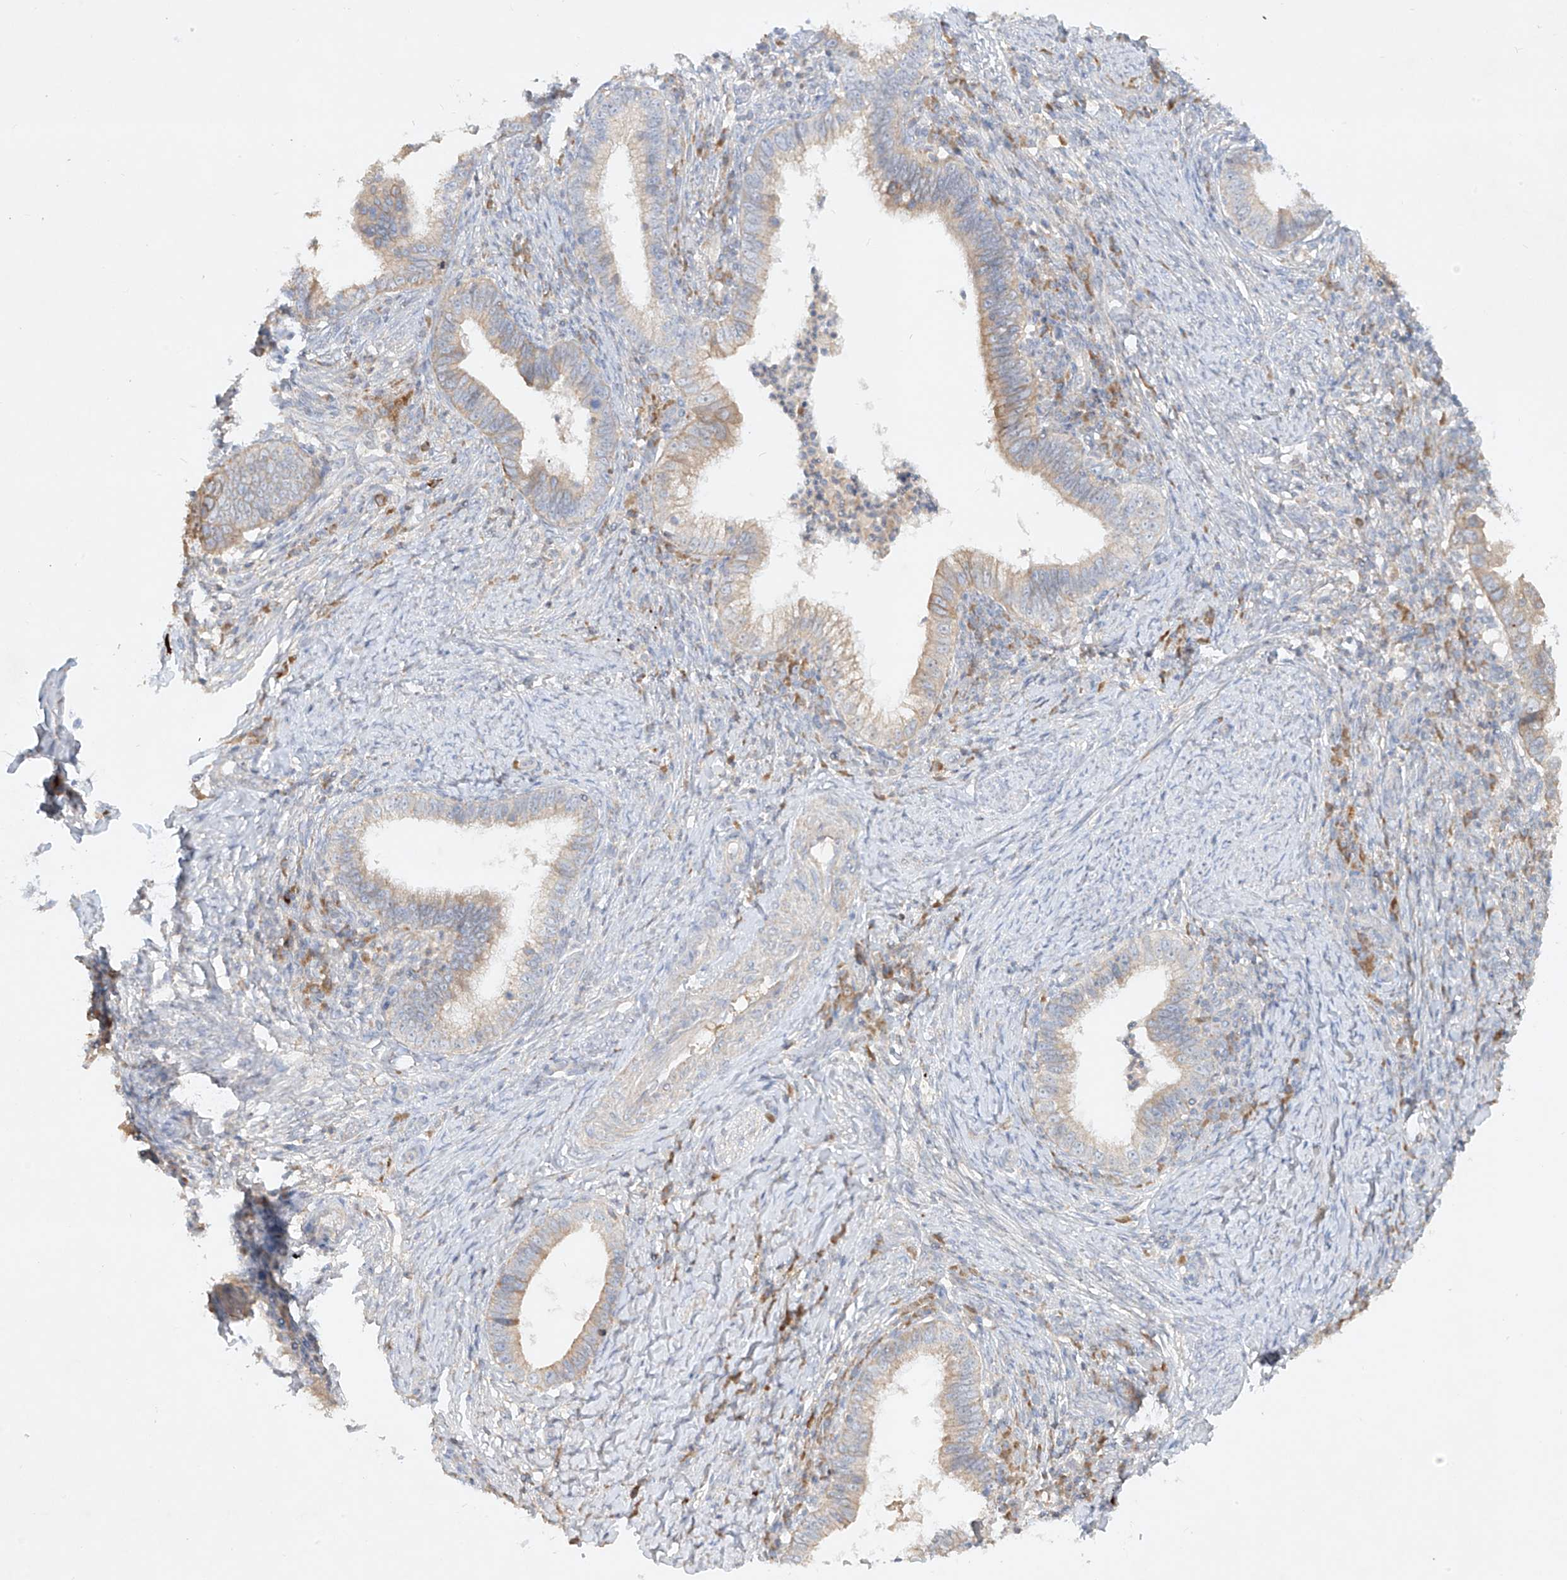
{"staining": {"intensity": "weak", "quantity": "<25%", "location": "cytoplasmic/membranous"}, "tissue": "cervical cancer", "cell_type": "Tumor cells", "image_type": "cancer", "snomed": [{"axis": "morphology", "description": "Adenocarcinoma, NOS"}, {"axis": "topography", "description": "Cervix"}], "caption": "An immunohistochemistry photomicrograph of adenocarcinoma (cervical) is shown. There is no staining in tumor cells of adenocarcinoma (cervical).", "gene": "KPNA7", "patient": {"sex": "female", "age": 36}}